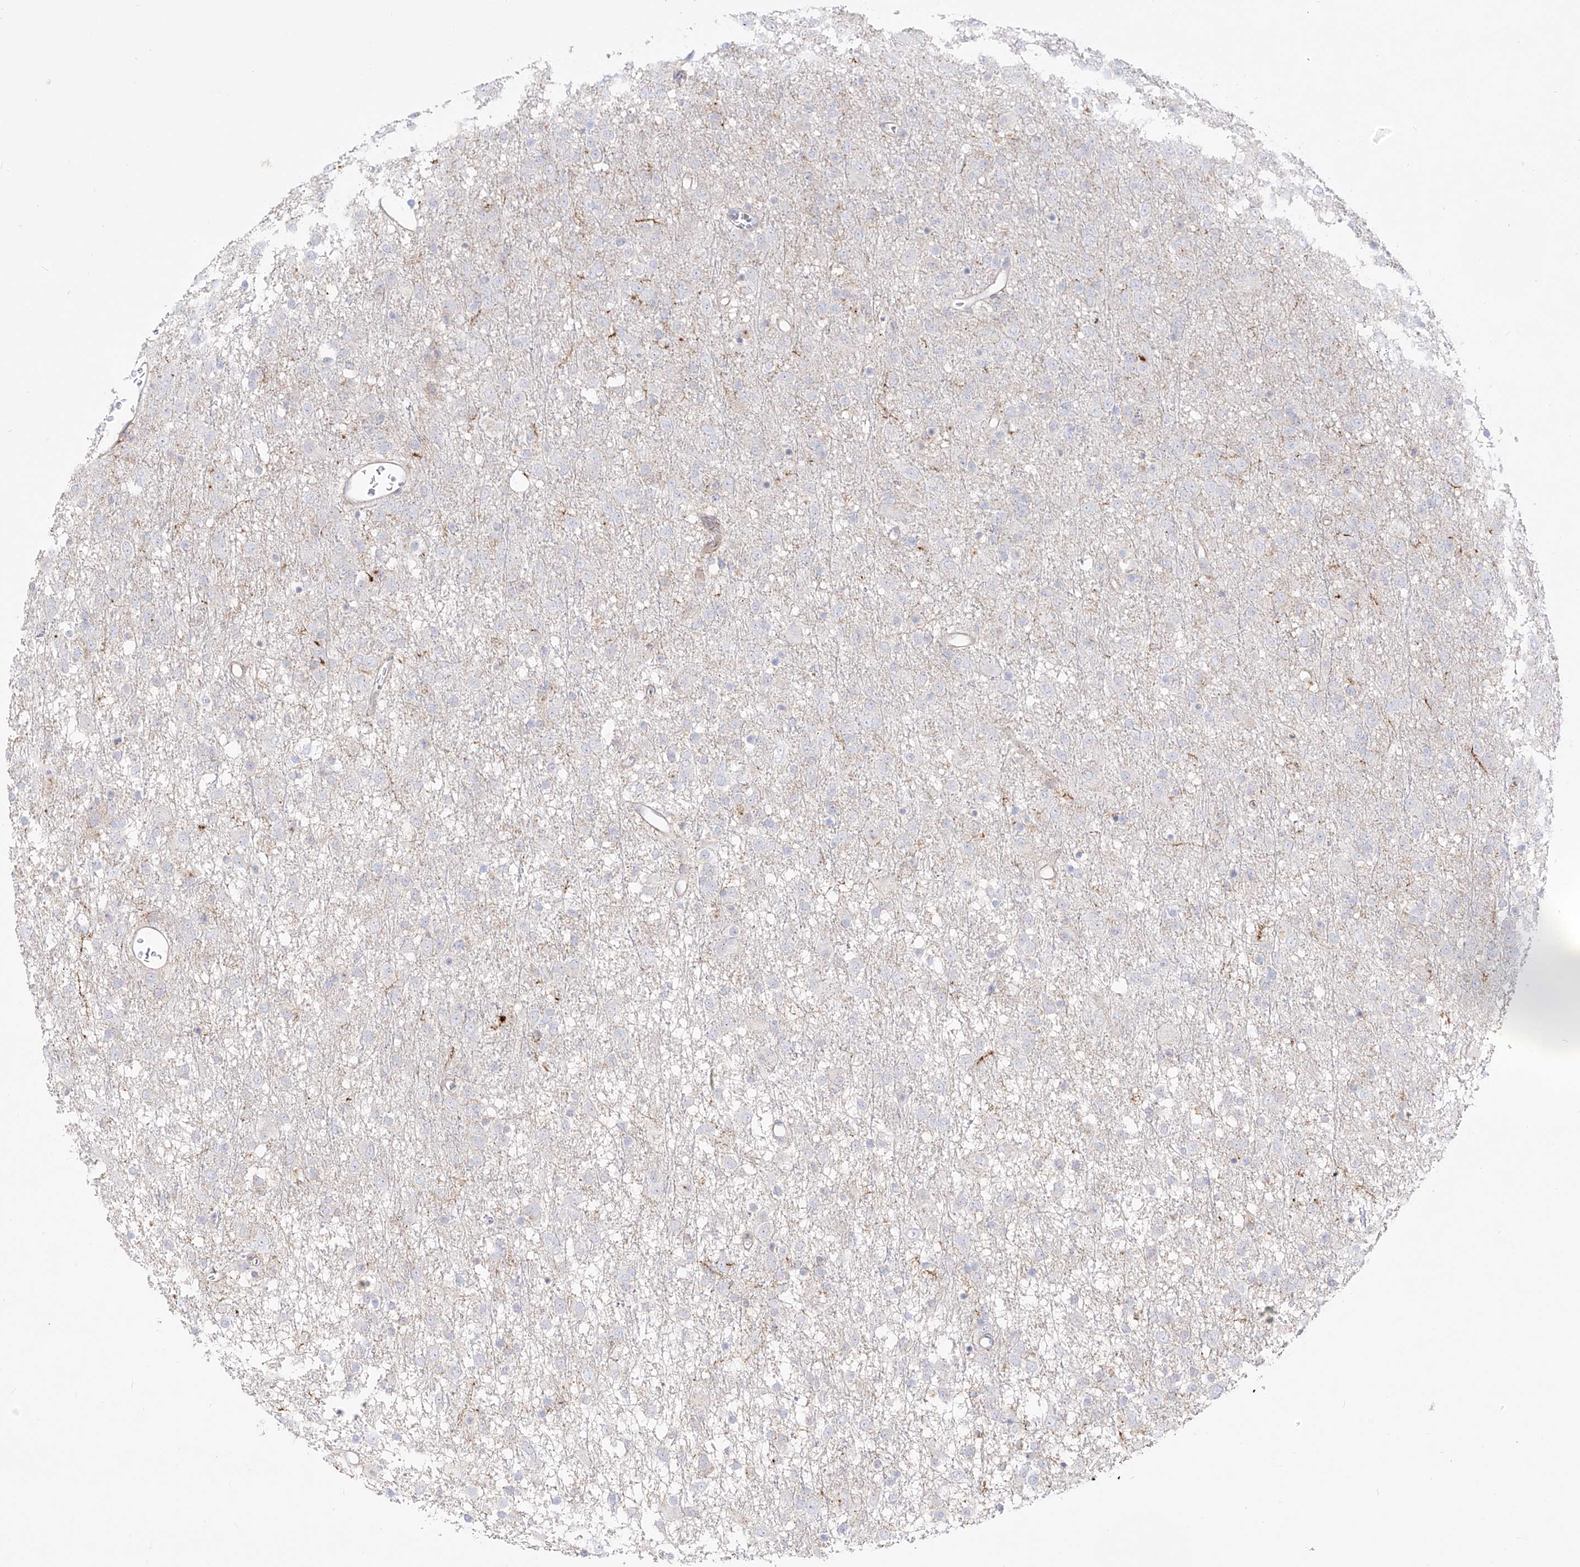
{"staining": {"intensity": "negative", "quantity": "none", "location": "none"}, "tissue": "glioma", "cell_type": "Tumor cells", "image_type": "cancer", "snomed": [{"axis": "morphology", "description": "Glioma, malignant, Low grade"}, {"axis": "topography", "description": "Brain"}], "caption": "The image demonstrates no significant expression in tumor cells of glioma.", "gene": "ZGRF1", "patient": {"sex": "male", "age": 65}}